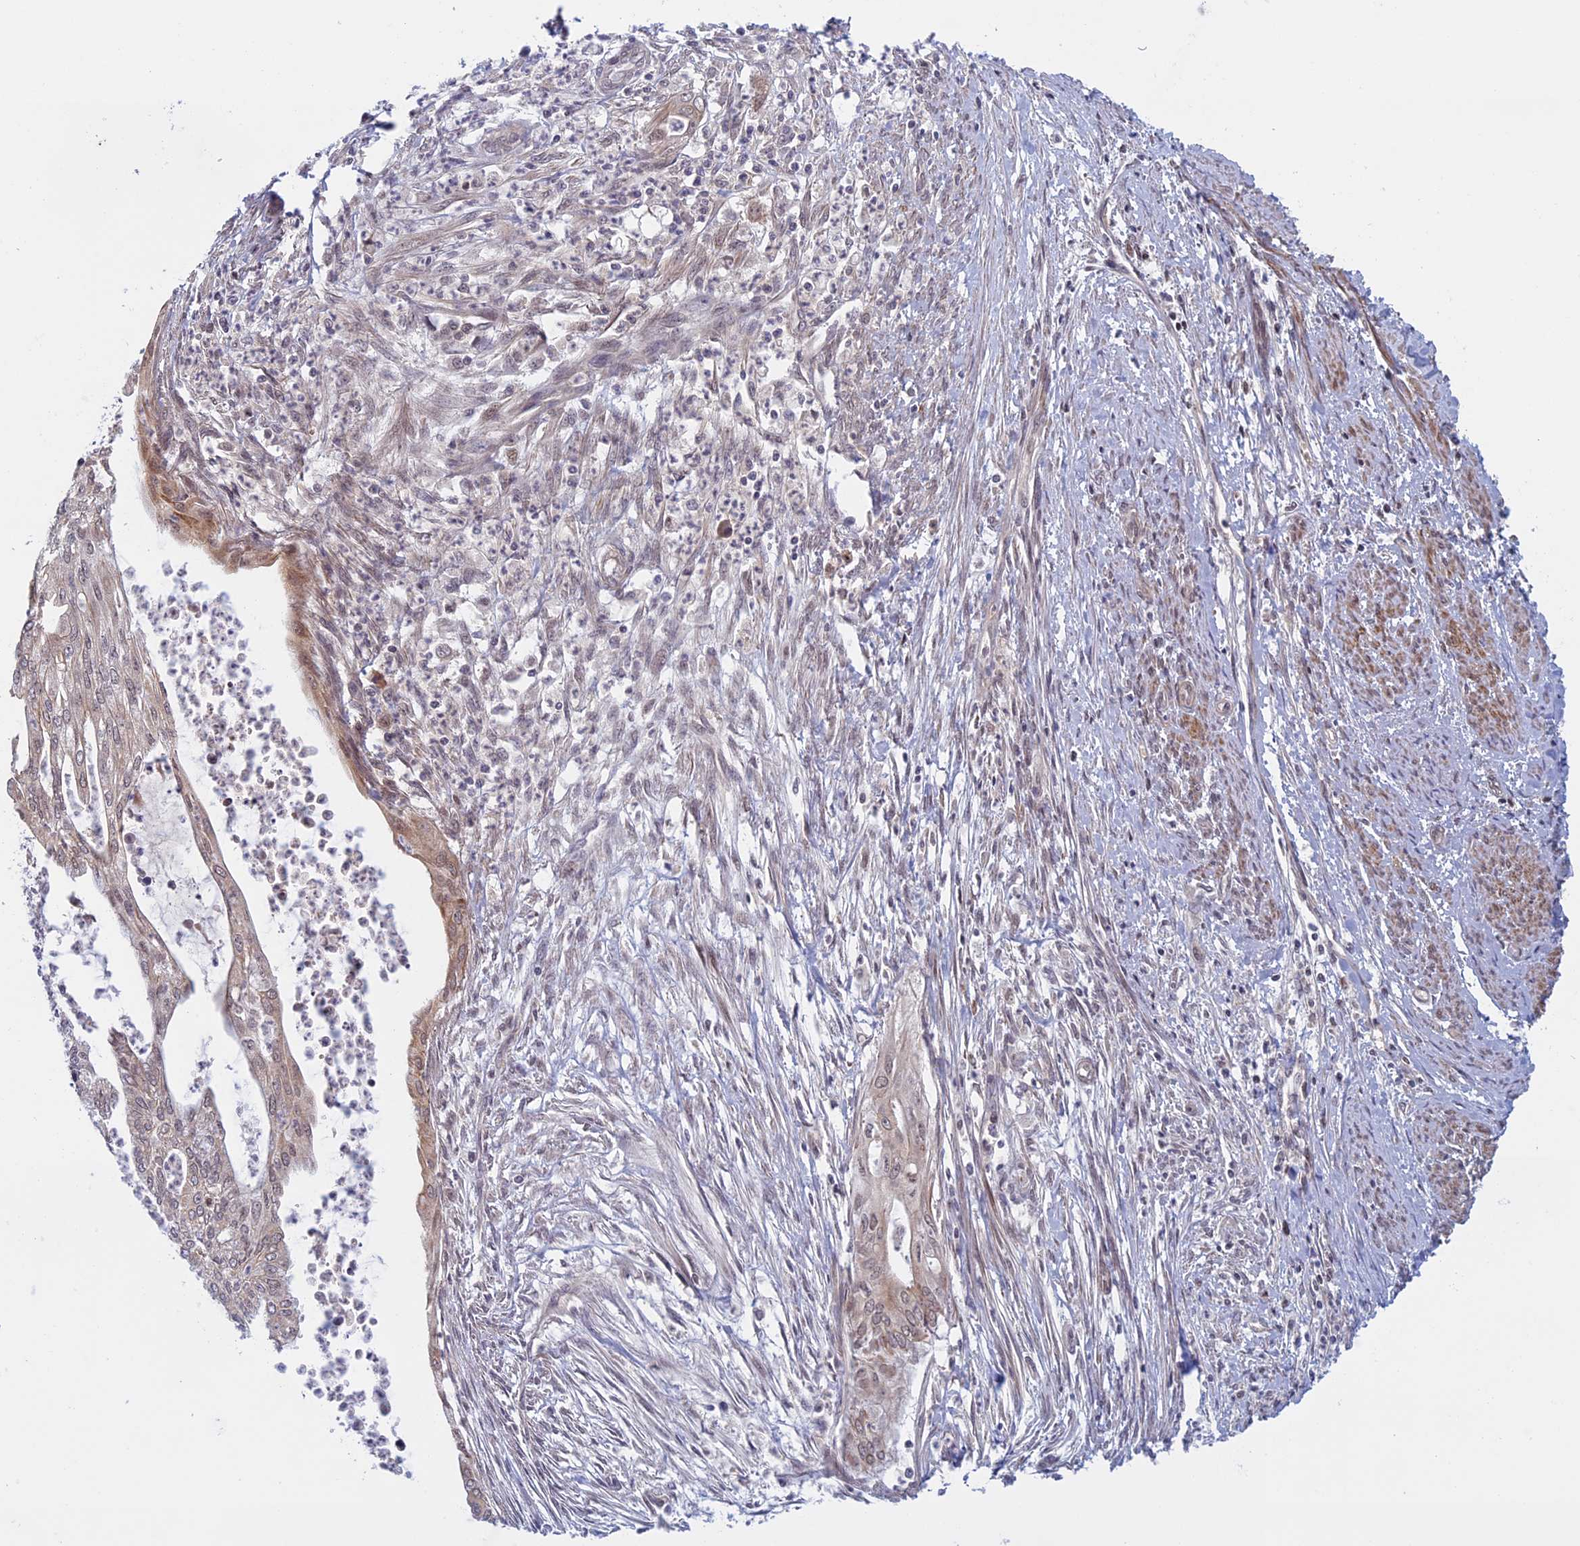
{"staining": {"intensity": "weak", "quantity": "25%-75%", "location": "cytoplasmic/membranous"}, "tissue": "endometrial cancer", "cell_type": "Tumor cells", "image_type": "cancer", "snomed": [{"axis": "morphology", "description": "Adenocarcinoma, NOS"}, {"axis": "topography", "description": "Endometrium"}], "caption": "Immunohistochemistry (IHC) histopathology image of neoplastic tissue: endometrial cancer (adenocarcinoma) stained using immunohistochemistry (IHC) reveals low levels of weak protein expression localized specifically in the cytoplasmic/membranous of tumor cells, appearing as a cytoplasmic/membranous brown color.", "gene": "FADS1", "patient": {"sex": "female", "age": 73}}